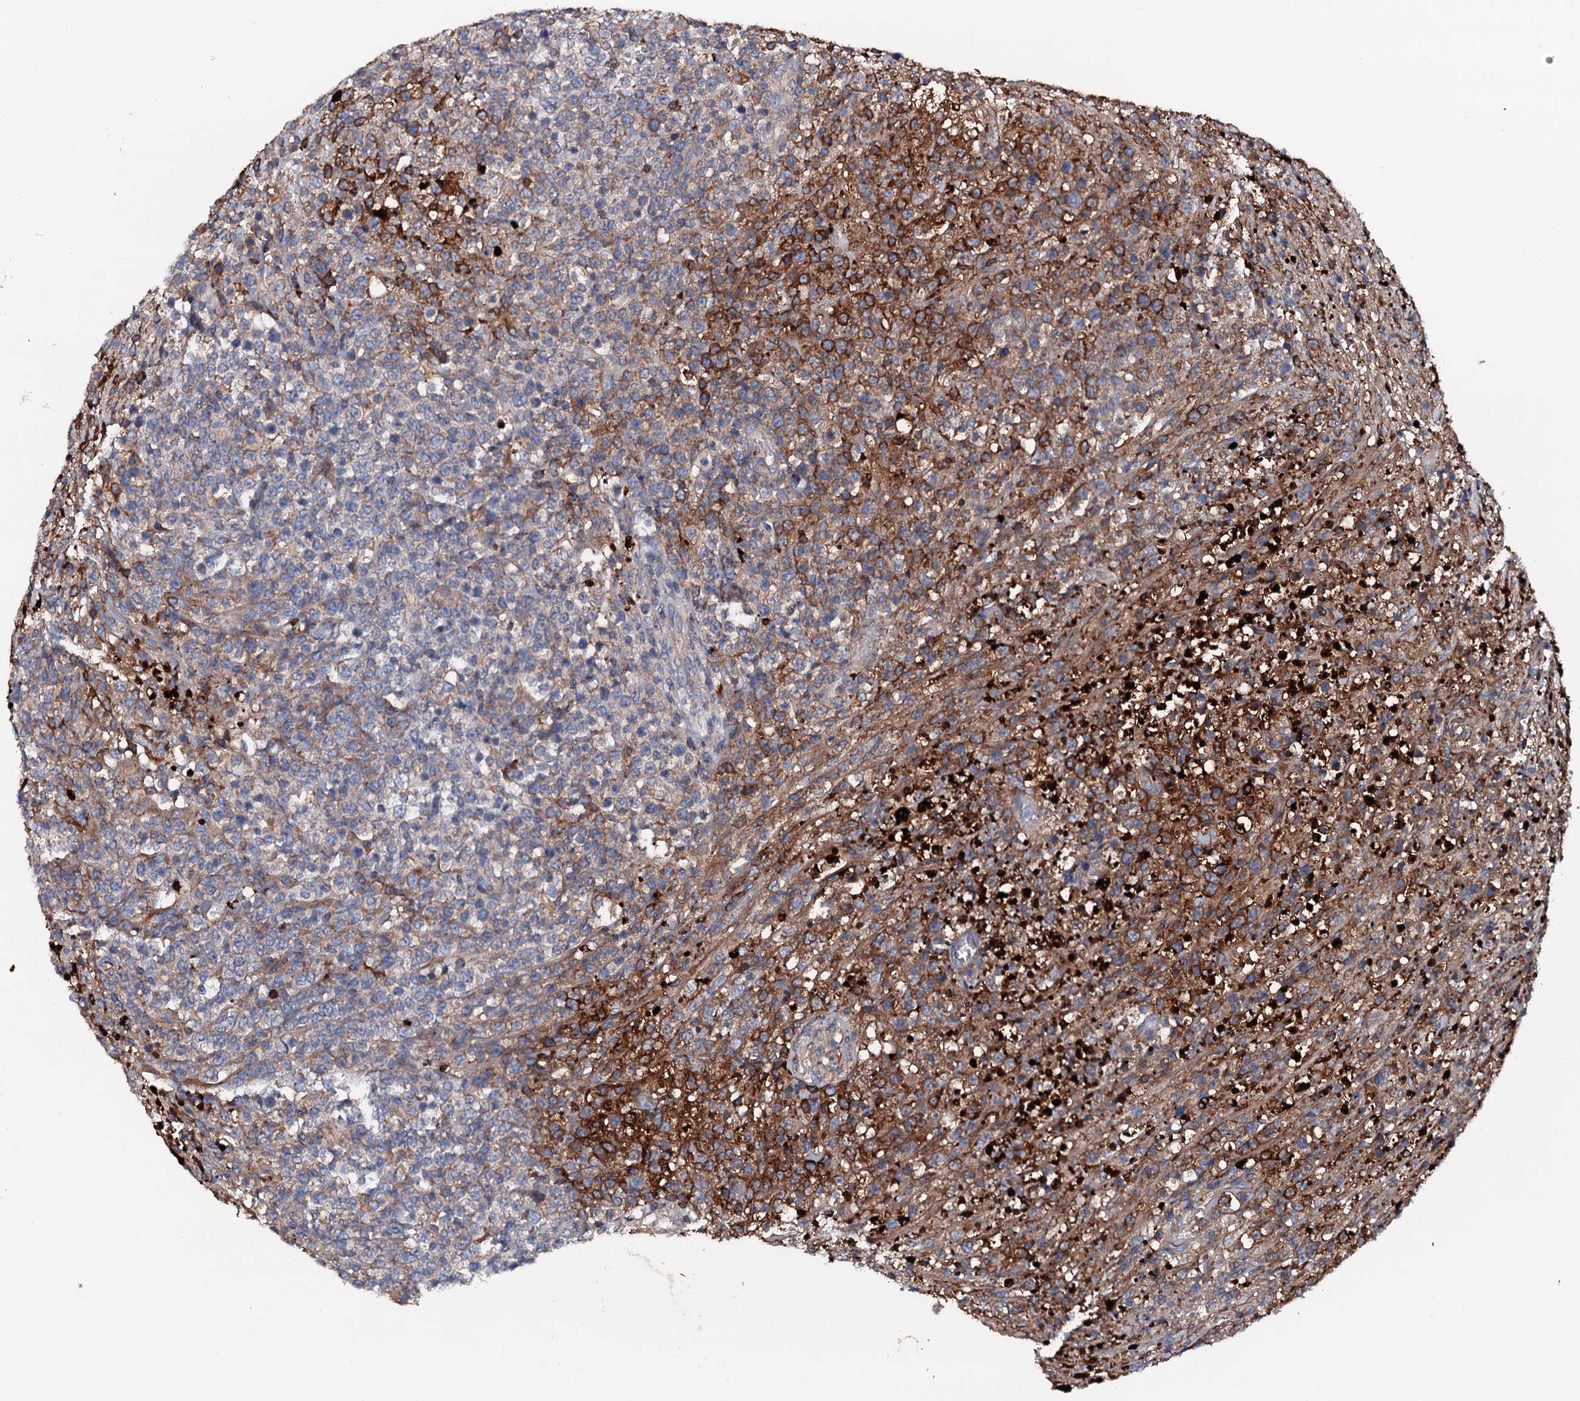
{"staining": {"intensity": "strong", "quantity": "25%-75%", "location": "cytoplasmic/membranous"}, "tissue": "lymphoma", "cell_type": "Tumor cells", "image_type": "cancer", "snomed": [{"axis": "morphology", "description": "Malignant lymphoma, non-Hodgkin's type, High grade"}, {"axis": "topography", "description": "Colon"}], "caption": "A brown stain shows strong cytoplasmic/membranous staining of a protein in human malignant lymphoma, non-Hodgkin's type (high-grade) tumor cells.", "gene": "NEK1", "patient": {"sex": "female", "age": 53}}